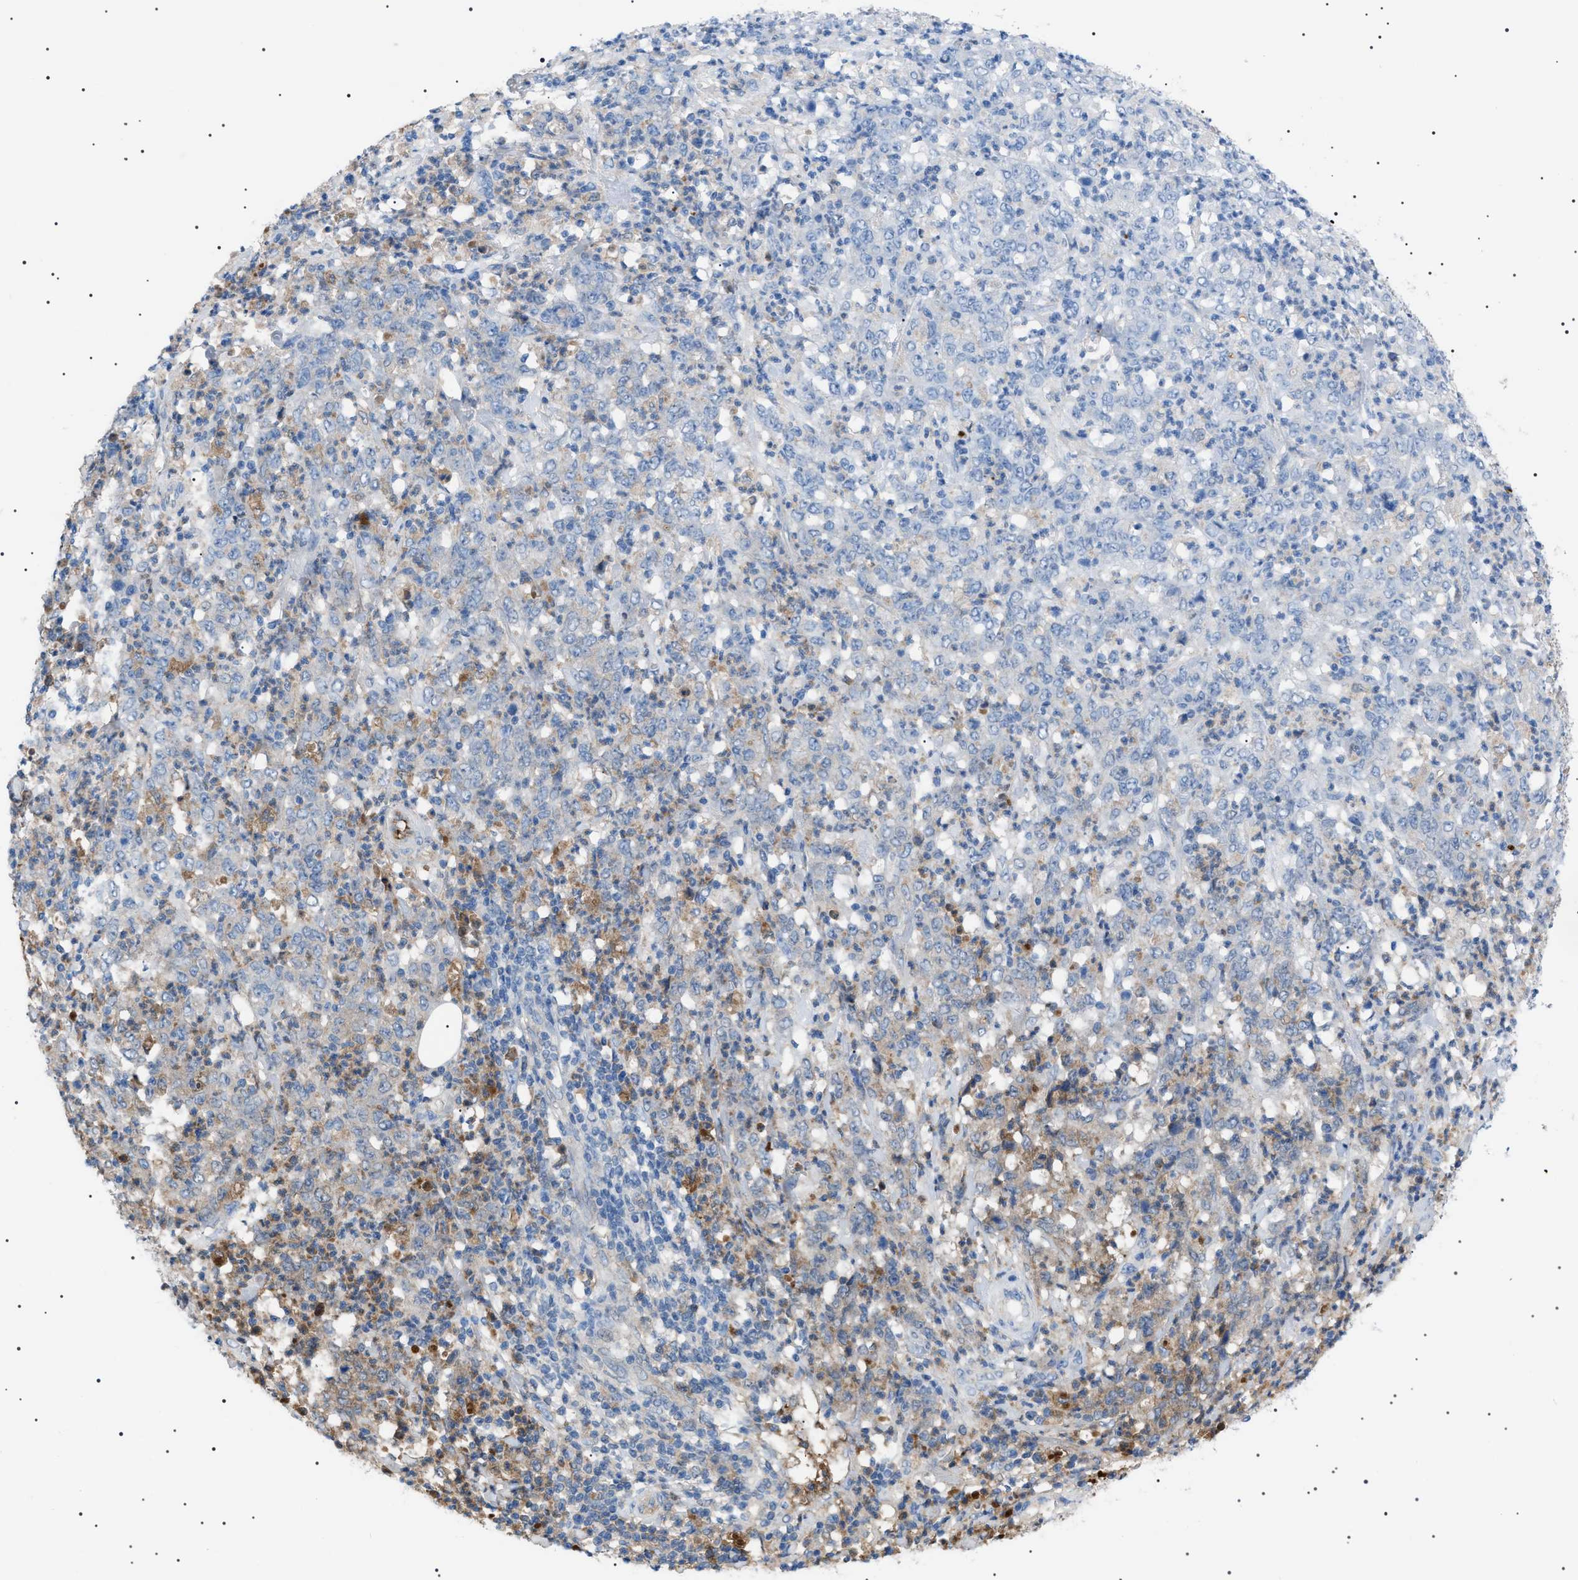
{"staining": {"intensity": "weak", "quantity": "<25%", "location": "cytoplasmic/membranous"}, "tissue": "stomach cancer", "cell_type": "Tumor cells", "image_type": "cancer", "snomed": [{"axis": "morphology", "description": "Adenocarcinoma, NOS"}, {"axis": "topography", "description": "Stomach, lower"}], "caption": "DAB (3,3'-diaminobenzidine) immunohistochemical staining of stomach adenocarcinoma demonstrates no significant expression in tumor cells.", "gene": "LPA", "patient": {"sex": "female", "age": 71}}